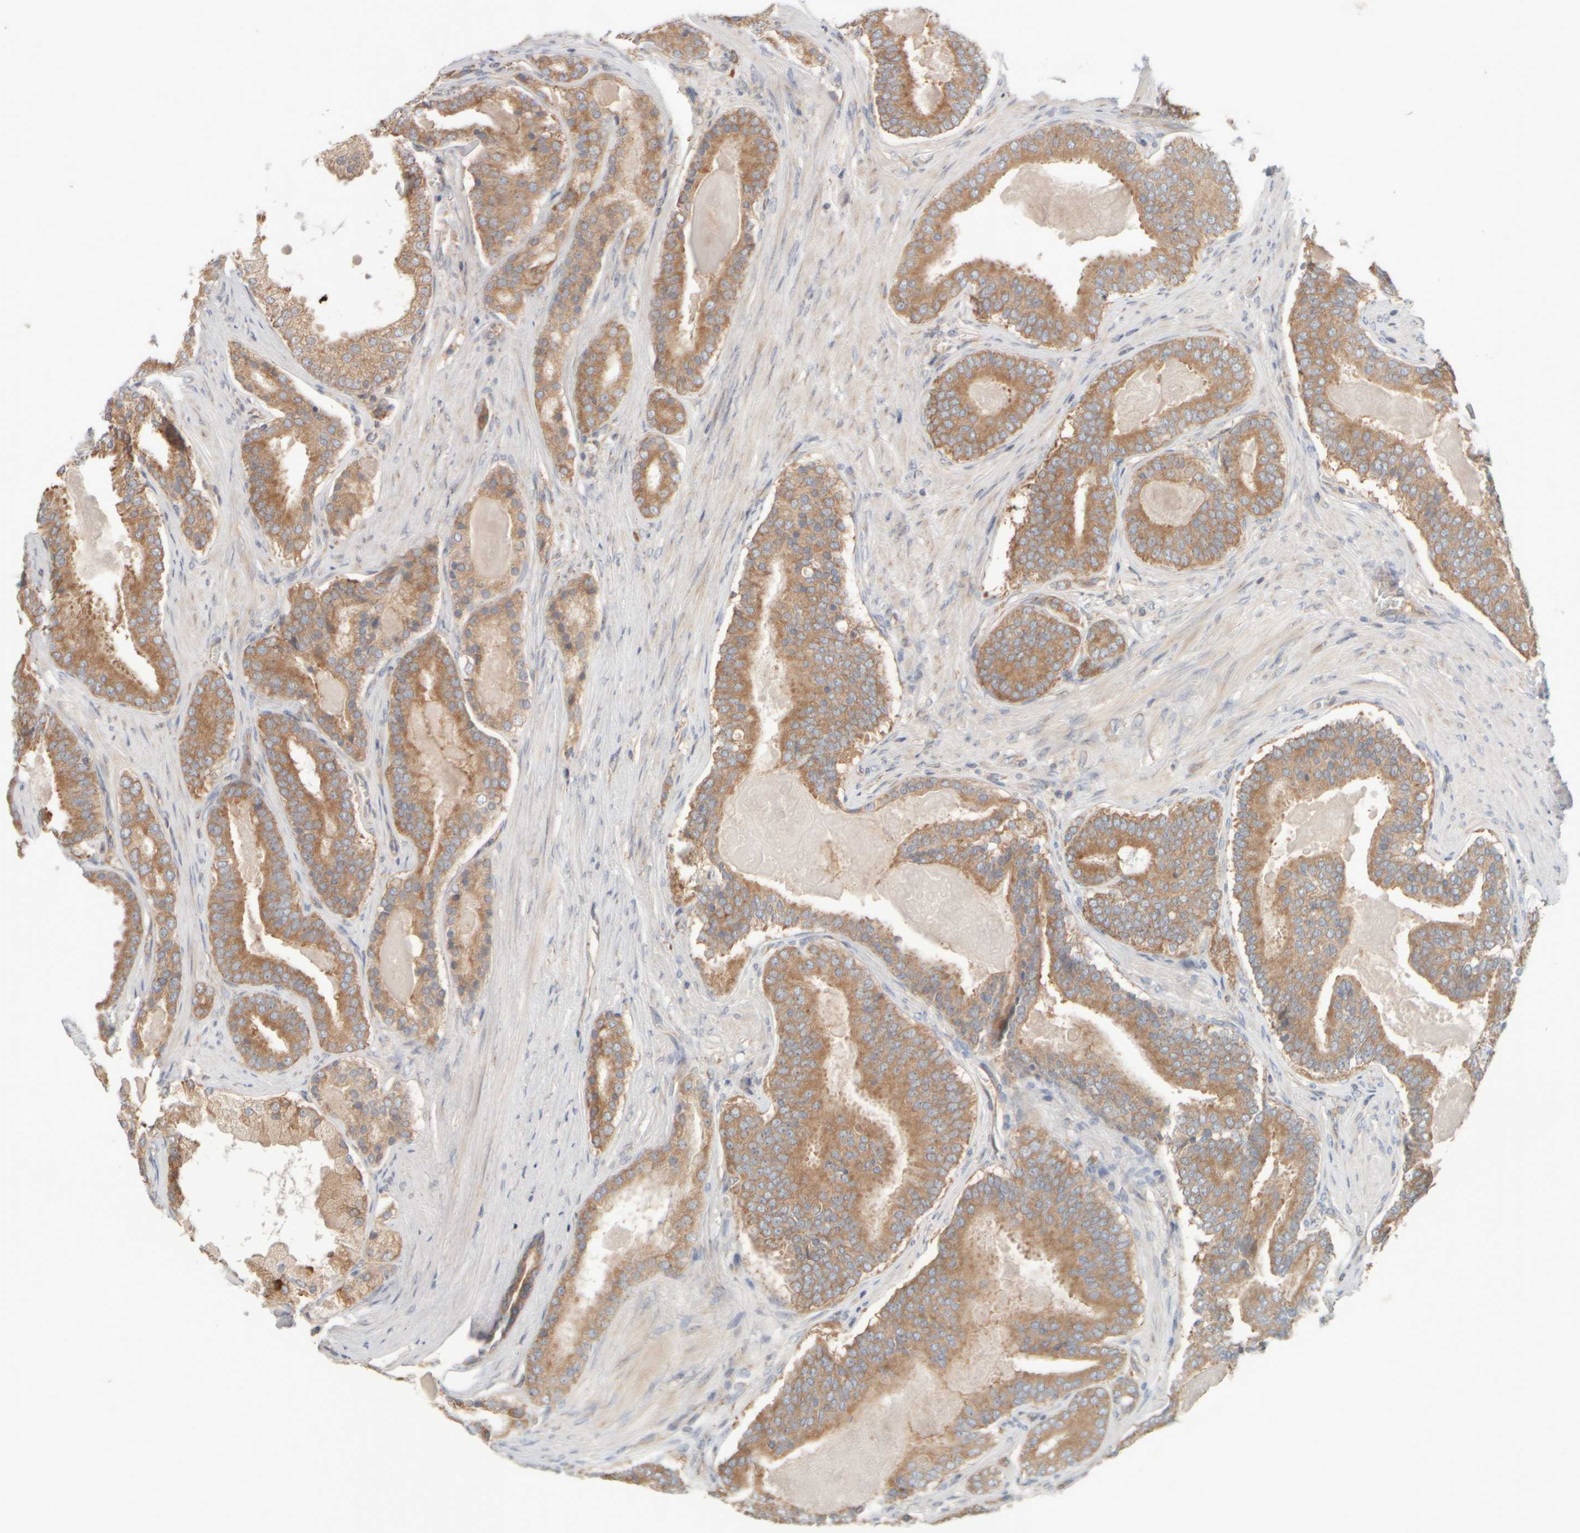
{"staining": {"intensity": "moderate", "quantity": ">75%", "location": "cytoplasmic/membranous"}, "tissue": "prostate cancer", "cell_type": "Tumor cells", "image_type": "cancer", "snomed": [{"axis": "morphology", "description": "Adenocarcinoma, High grade"}, {"axis": "topography", "description": "Prostate"}], "caption": "High-grade adenocarcinoma (prostate) was stained to show a protein in brown. There is medium levels of moderate cytoplasmic/membranous staining in about >75% of tumor cells.", "gene": "EIF2B3", "patient": {"sex": "male", "age": 60}}